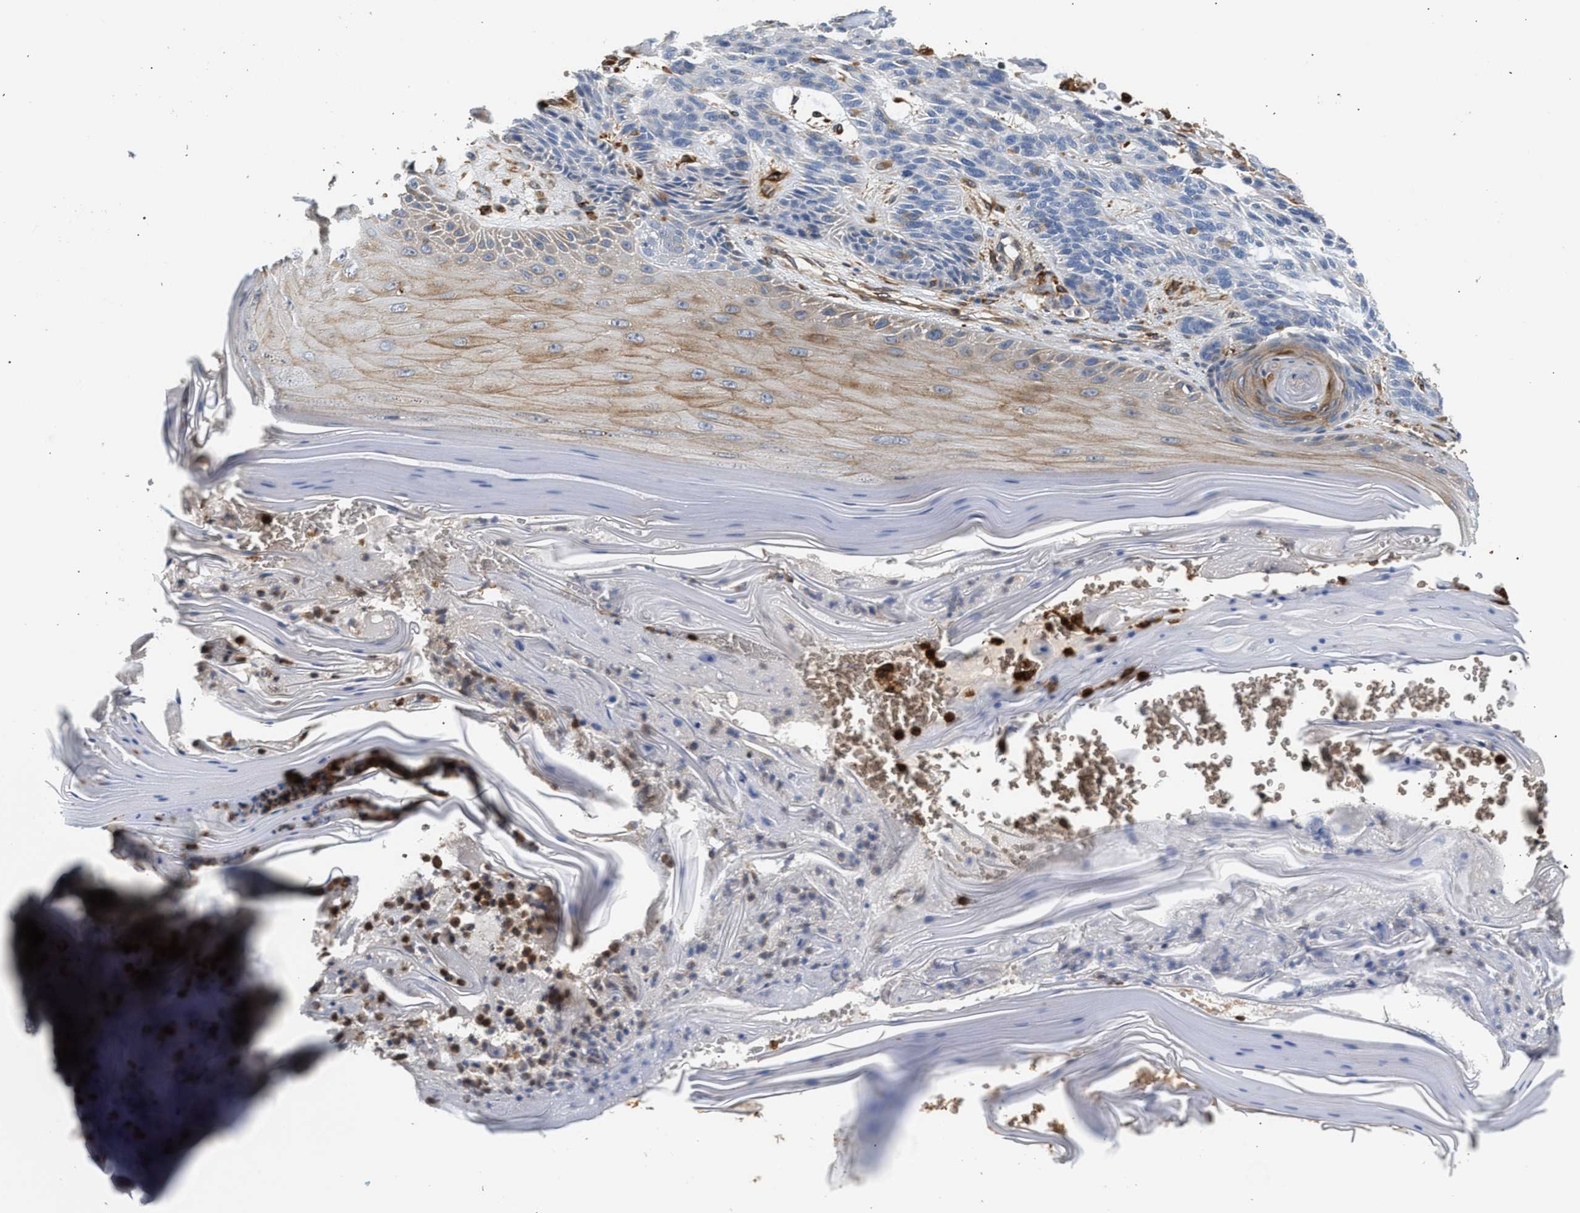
{"staining": {"intensity": "negative", "quantity": "none", "location": "none"}, "tissue": "skin cancer", "cell_type": "Tumor cells", "image_type": "cancer", "snomed": [{"axis": "morphology", "description": "Basal cell carcinoma"}, {"axis": "topography", "description": "Skin"}], "caption": "The photomicrograph shows no staining of tumor cells in basal cell carcinoma (skin).", "gene": "RAB31", "patient": {"sex": "male", "age": 55}}